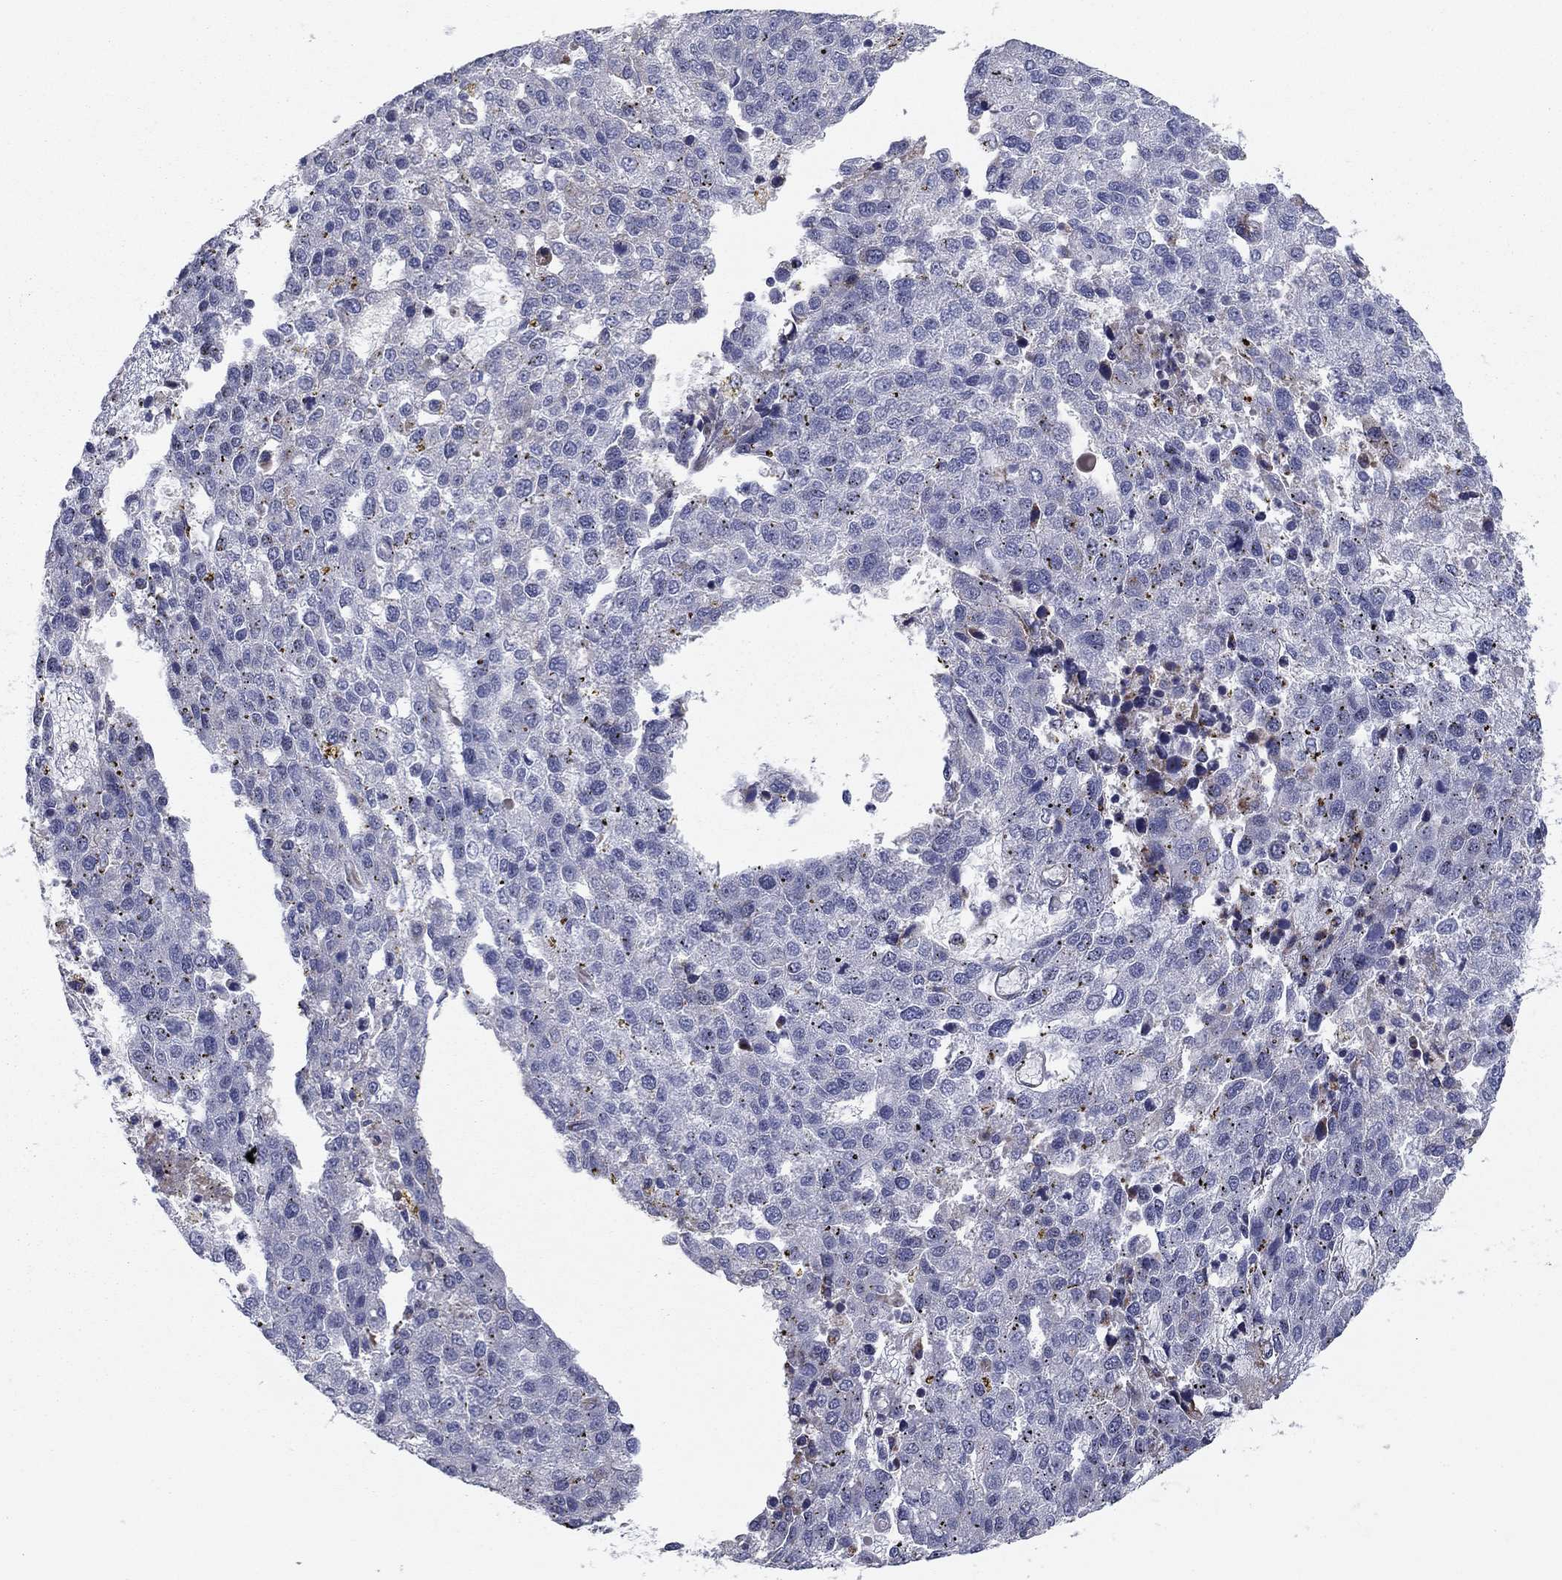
{"staining": {"intensity": "negative", "quantity": "none", "location": "none"}, "tissue": "pancreatic cancer", "cell_type": "Tumor cells", "image_type": "cancer", "snomed": [{"axis": "morphology", "description": "Adenocarcinoma, NOS"}, {"axis": "topography", "description": "Pancreas"}], "caption": "The micrograph displays no significant positivity in tumor cells of pancreatic cancer (adenocarcinoma).", "gene": "CLSTN1", "patient": {"sex": "female", "age": 61}}